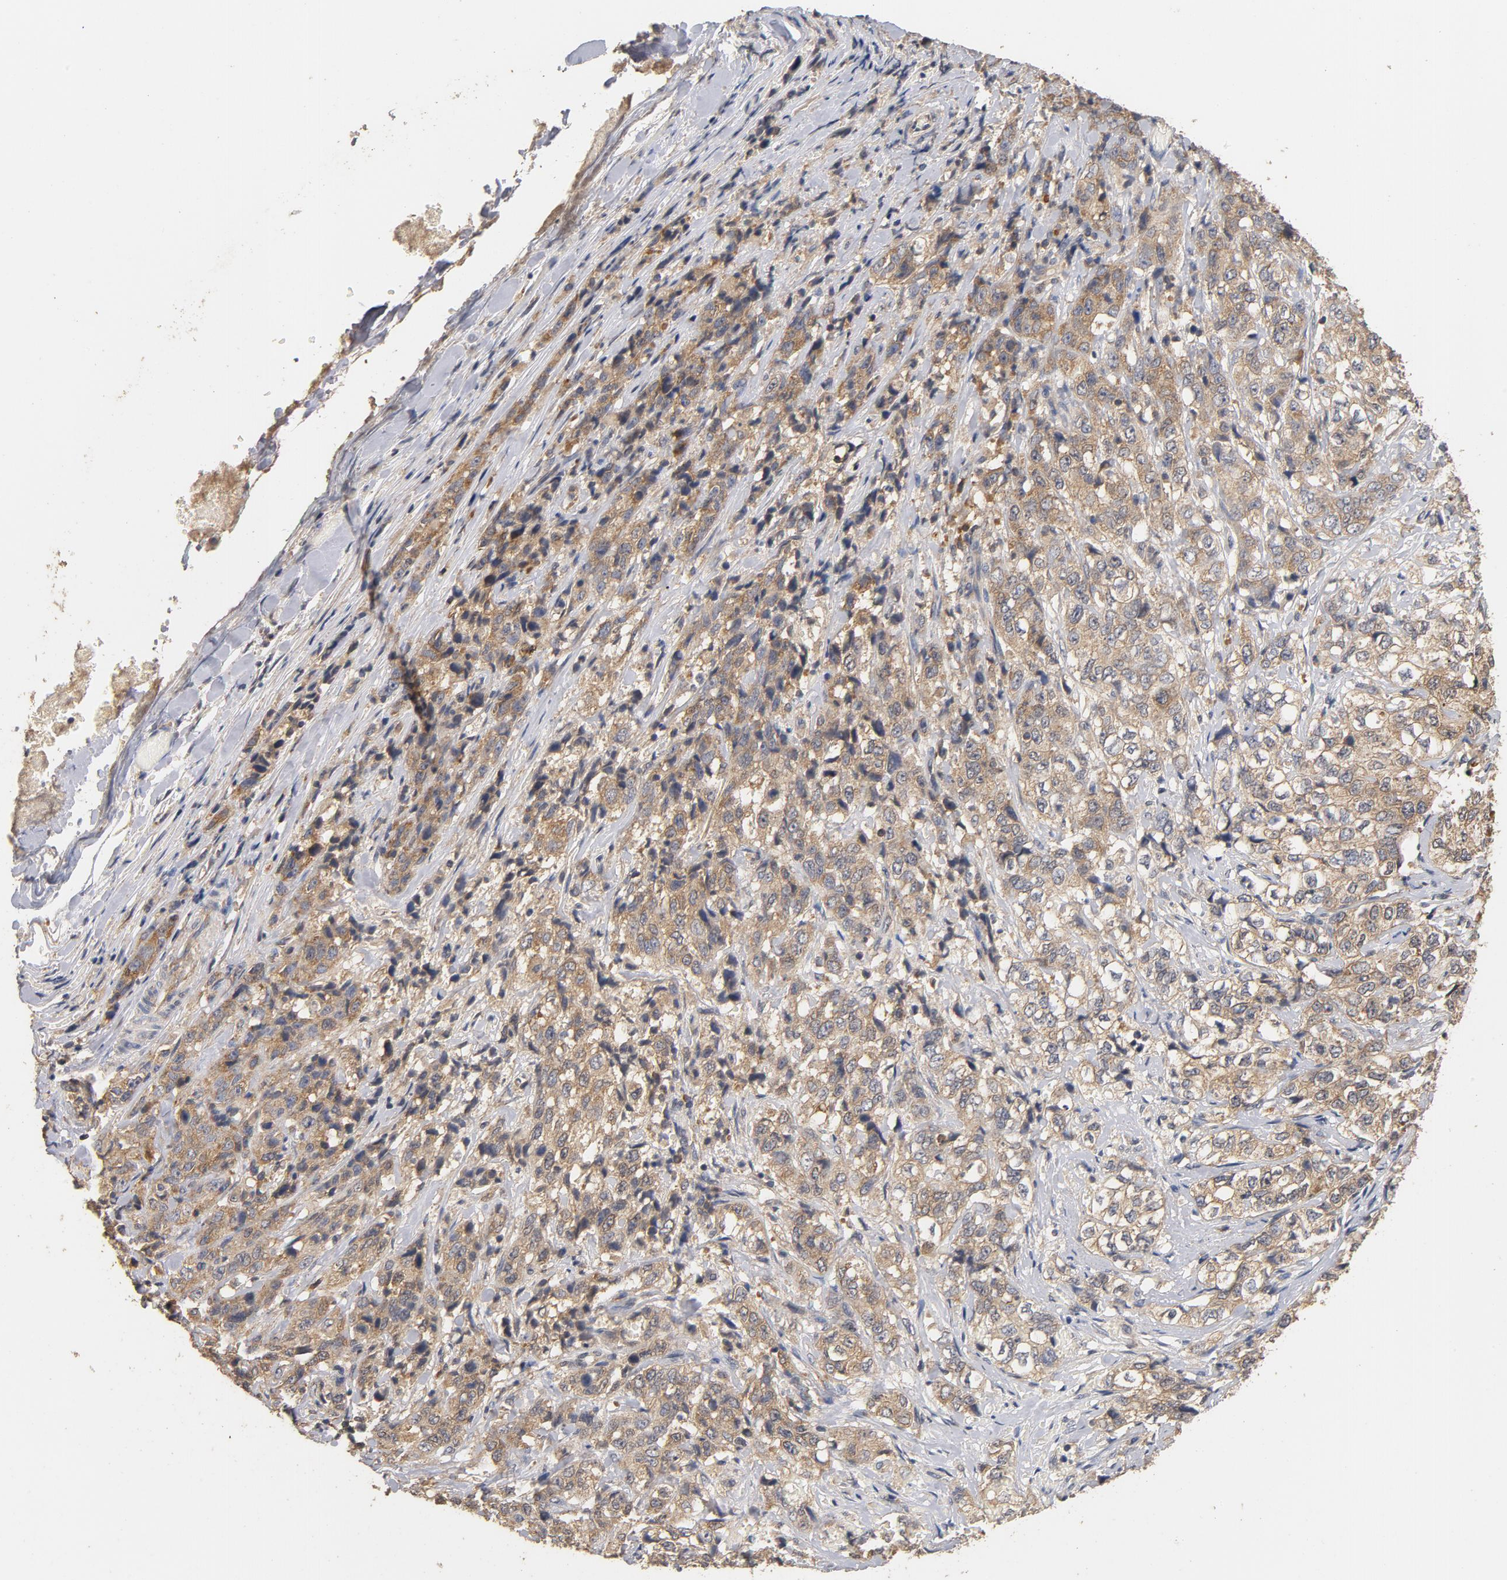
{"staining": {"intensity": "moderate", "quantity": ">75%", "location": "cytoplasmic/membranous"}, "tissue": "stomach cancer", "cell_type": "Tumor cells", "image_type": "cancer", "snomed": [{"axis": "morphology", "description": "Adenocarcinoma, NOS"}, {"axis": "topography", "description": "Stomach"}], "caption": "The micrograph reveals immunohistochemical staining of stomach cancer. There is moderate cytoplasmic/membranous positivity is present in about >75% of tumor cells. (IHC, brightfield microscopy, high magnification).", "gene": "DDX6", "patient": {"sex": "male", "age": 48}}